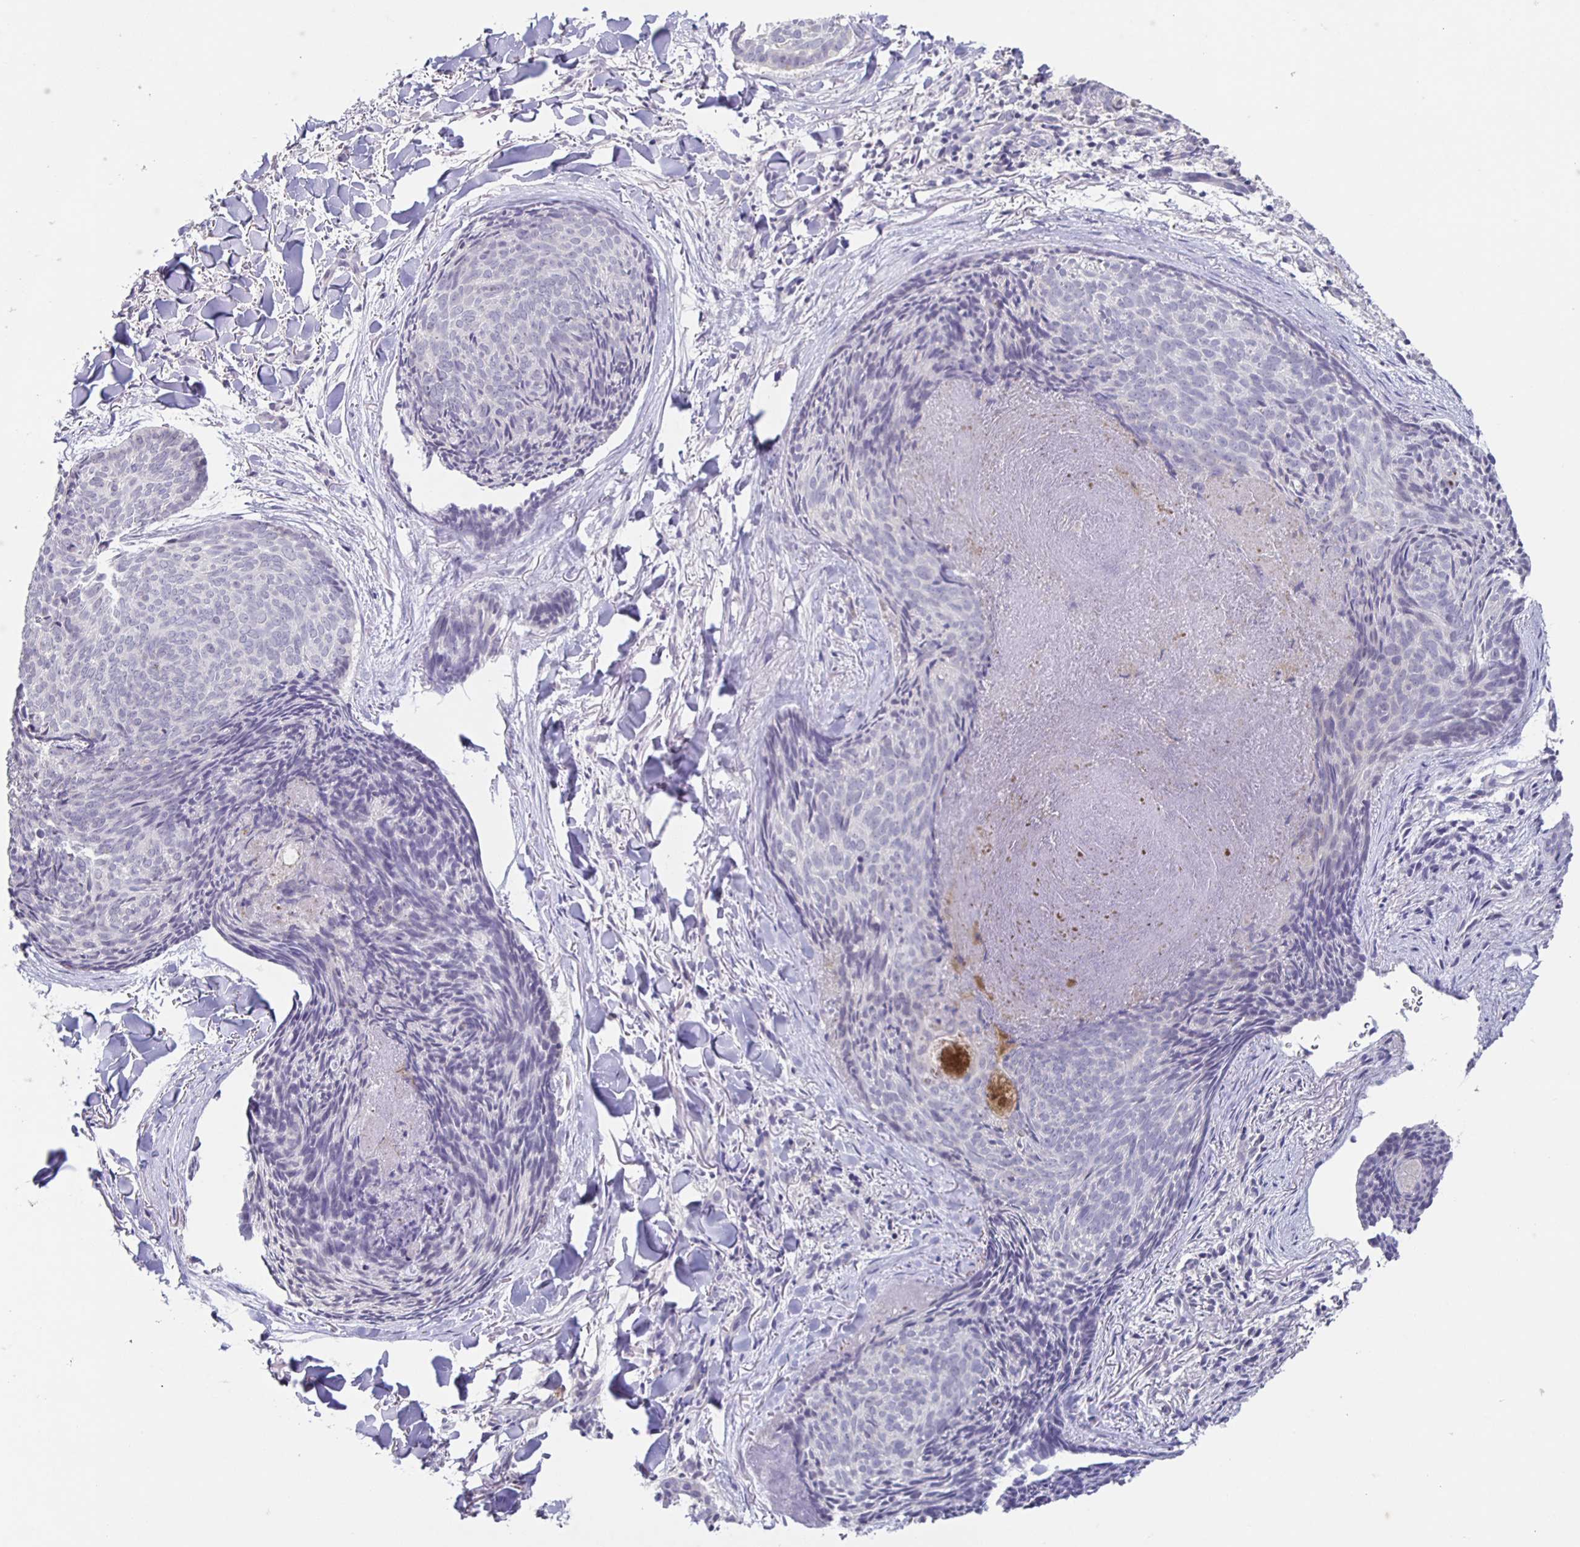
{"staining": {"intensity": "negative", "quantity": "none", "location": "none"}, "tissue": "skin cancer", "cell_type": "Tumor cells", "image_type": "cancer", "snomed": [{"axis": "morphology", "description": "Basal cell carcinoma"}, {"axis": "topography", "description": "Skin"}], "caption": "IHC image of skin cancer stained for a protein (brown), which demonstrates no staining in tumor cells.", "gene": "INSL5", "patient": {"sex": "female", "age": 82}}